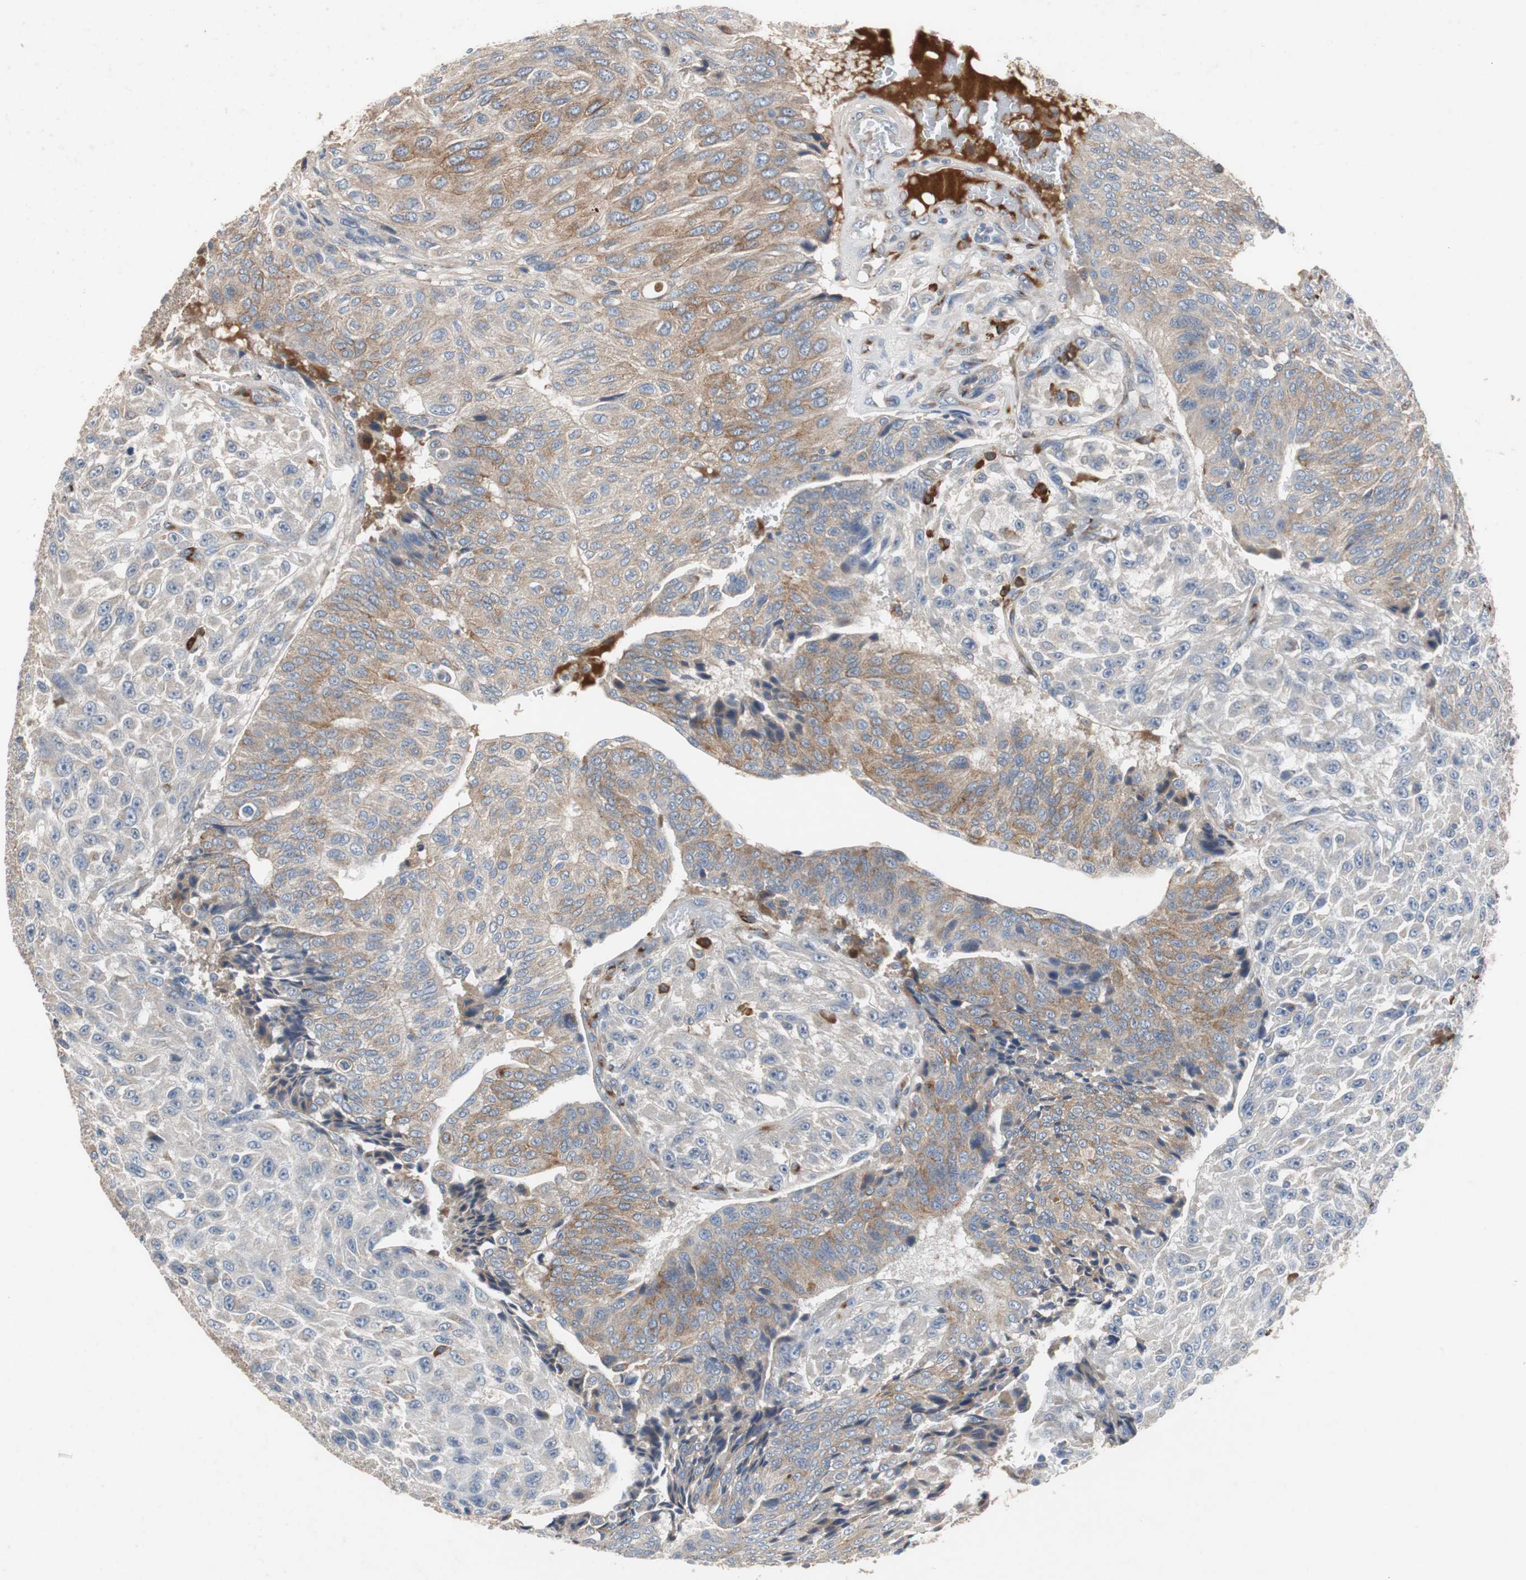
{"staining": {"intensity": "moderate", "quantity": "25%-75%", "location": "cytoplasmic/membranous"}, "tissue": "urothelial cancer", "cell_type": "Tumor cells", "image_type": "cancer", "snomed": [{"axis": "morphology", "description": "Urothelial carcinoma, High grade"}, {"axis": "topography", "description": "Urinary bladder"}], "caption": "Urothelial cancer stained with DAB (3,3'-diaminobenzidine) immunohistochemistry demonstrates medium levels of moderate cytoplasmic/membranous staining in approximately 25%-75% of tumor cells.", "gene": "SORT1", "patient": {"sex": "male", "age": 66}}